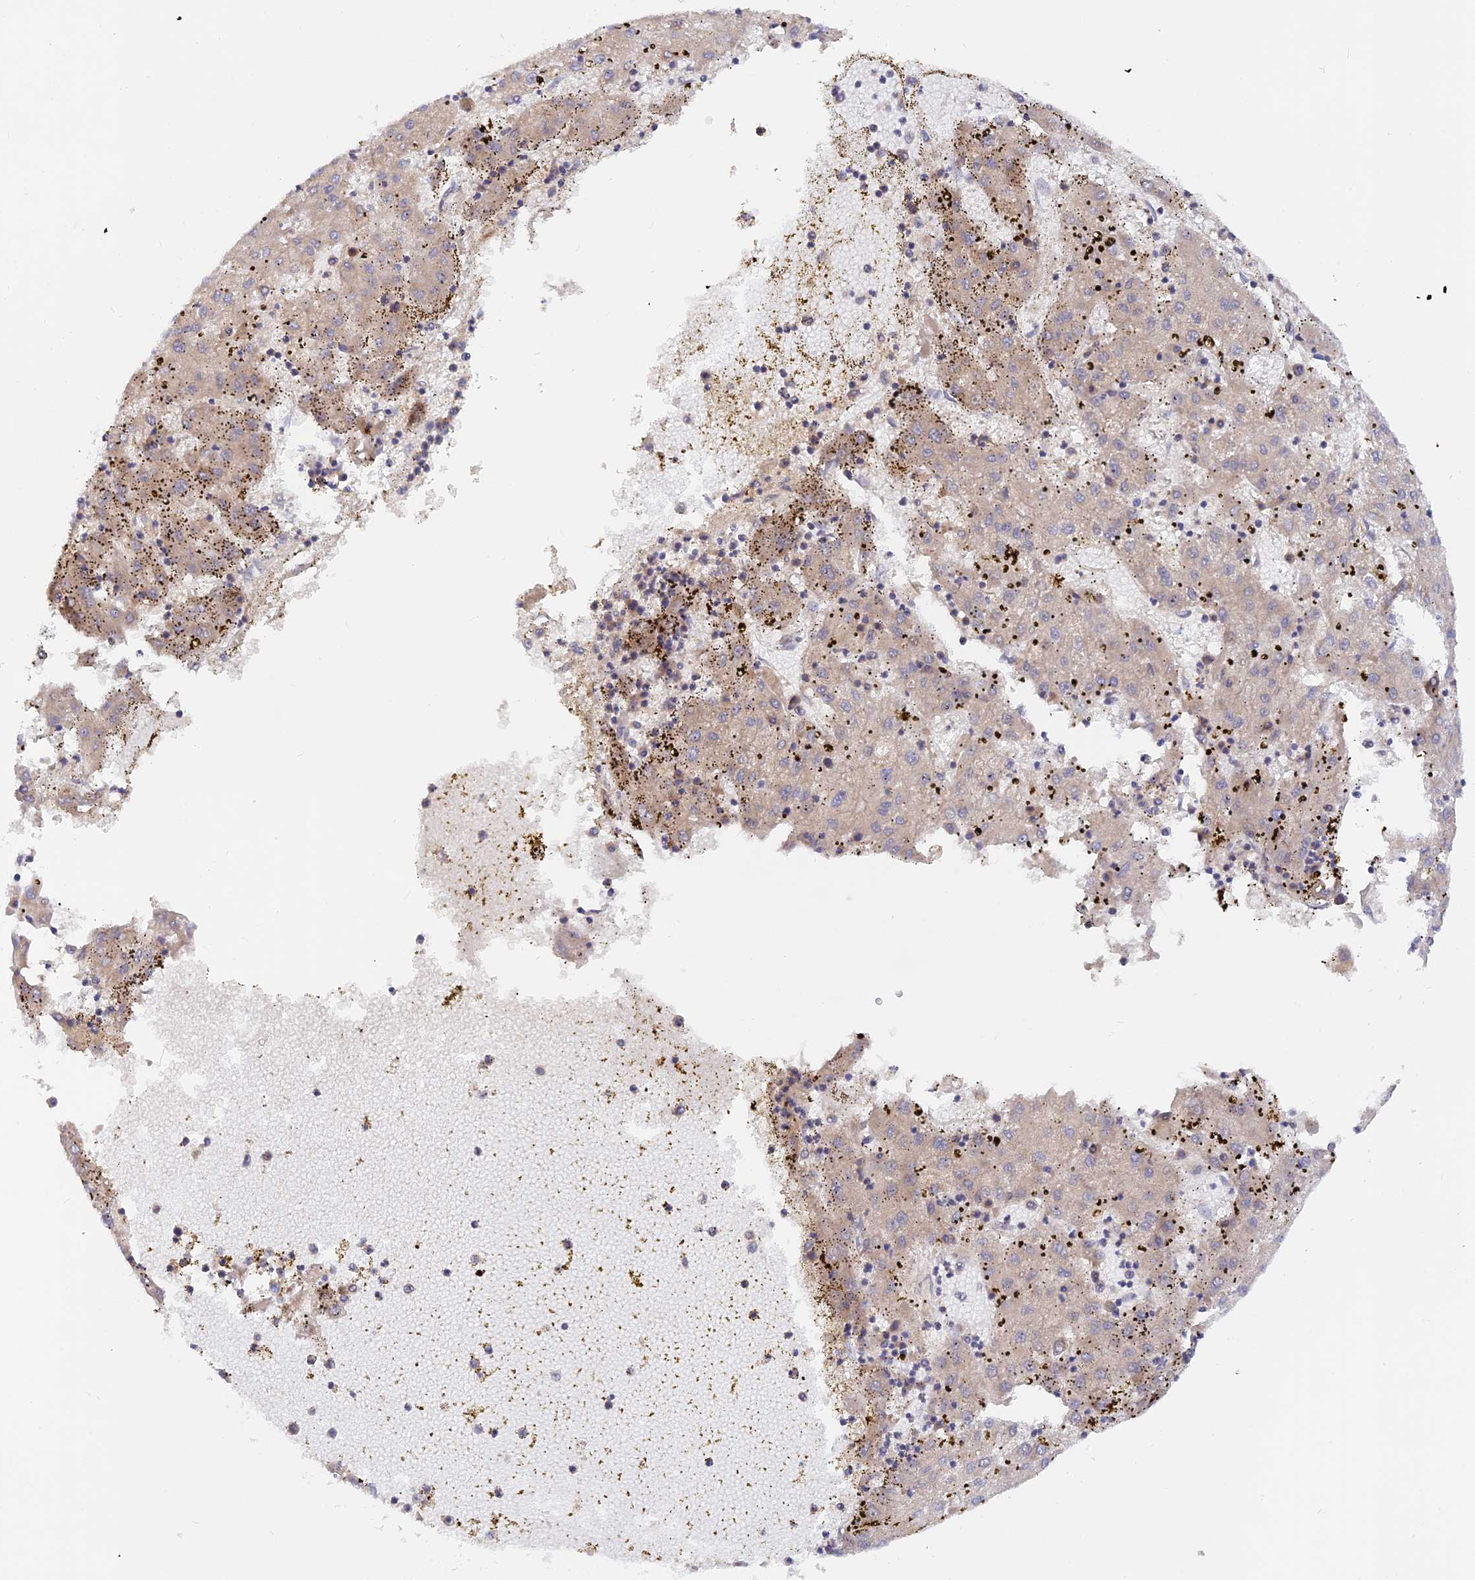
{"staining": {"intensity": "weak", "quantity": "<25%", "location": "cytoplasmic/membranous"}, "tissue": "liver cancer", "cell_type": "Tumor cells", "image_type": "cancer", "snomed": [{"axis": "morphology", "description": "Carcinoma, Hepatocellular, NOS"}, {"axis": "topography", "description": "Liver"}], "caption": "Liver cancer was stained to show a protein in brown. There is no significant staining in tumor cells. Nuclei are stained in blue.", "gene": "IL21R", "patient": {"sex": "male", "age": 72}}